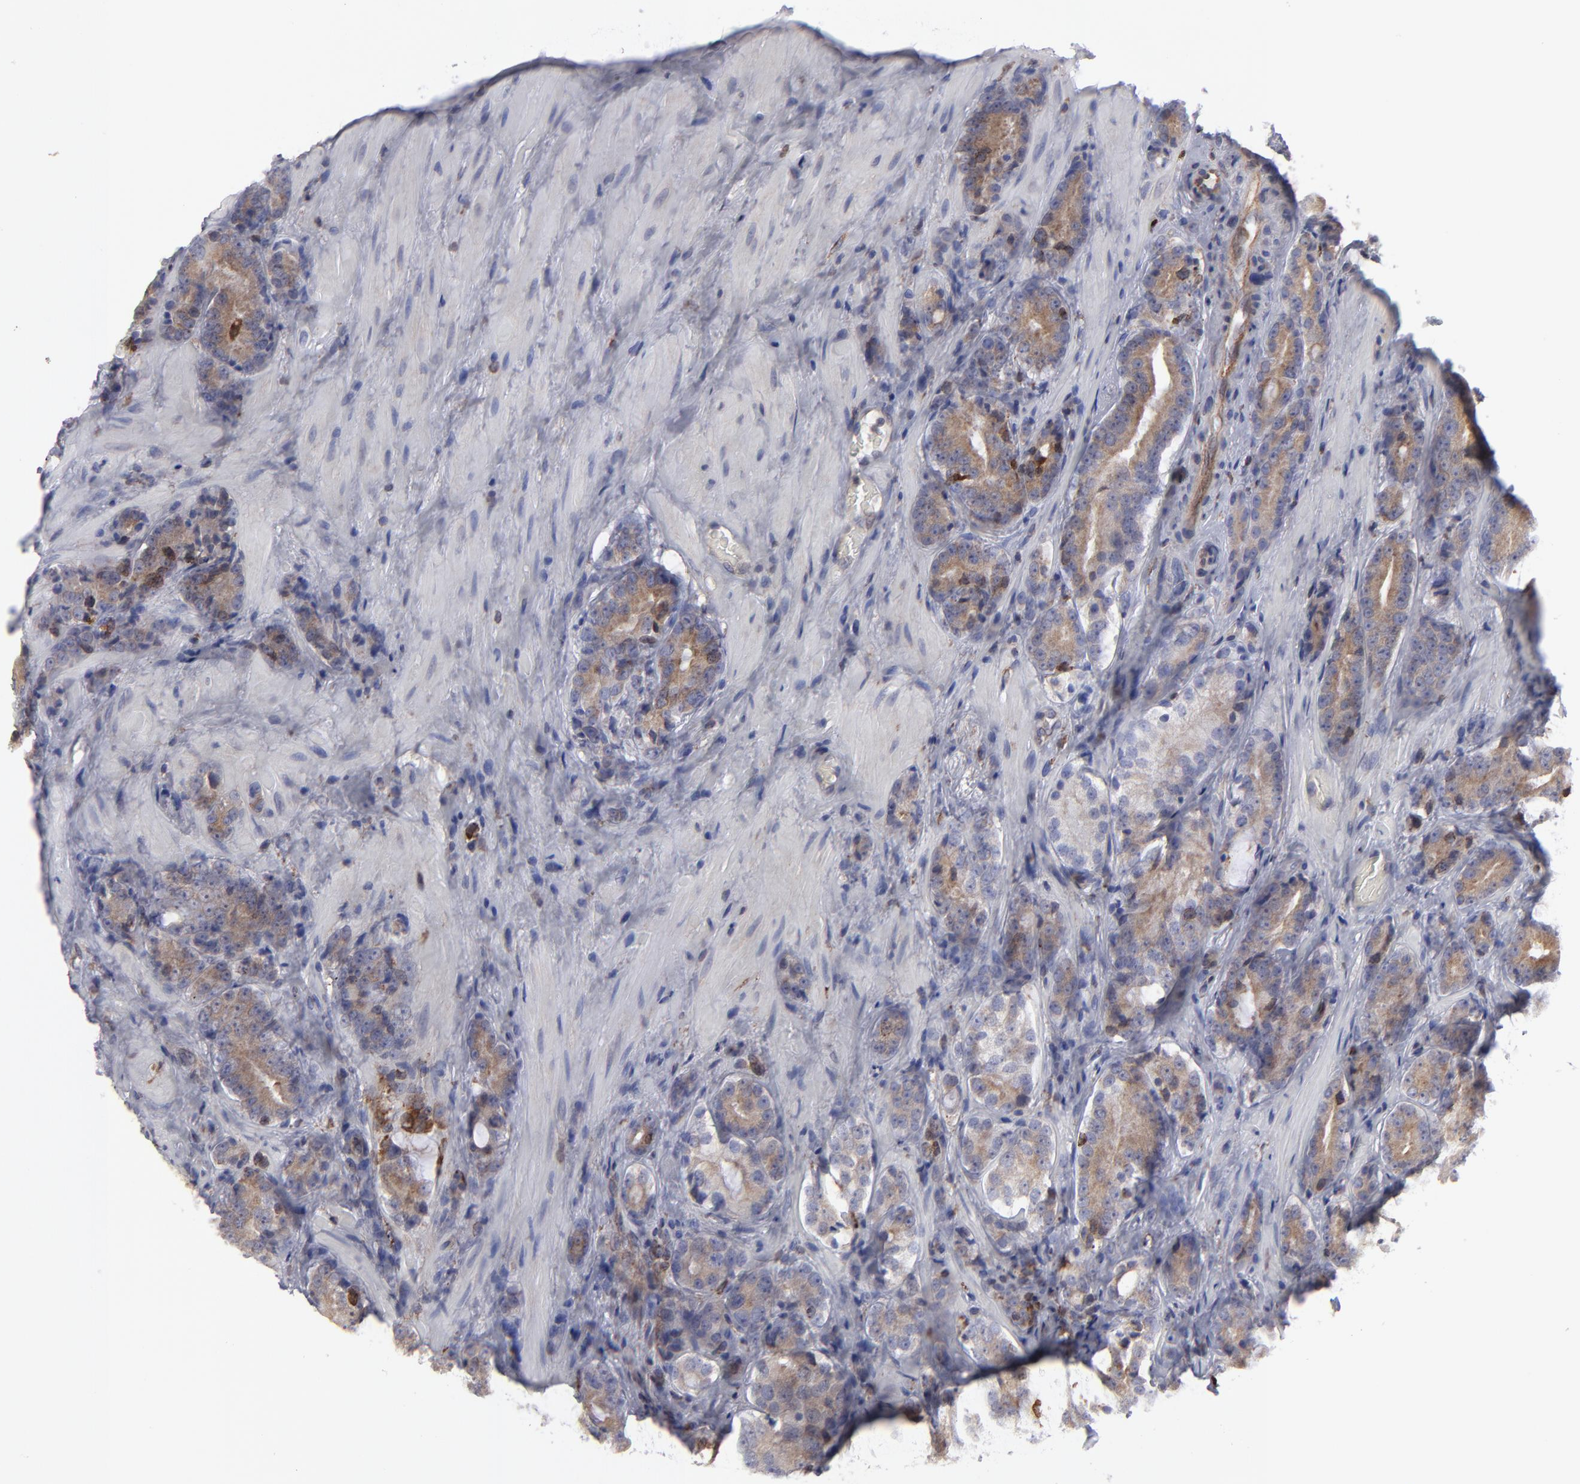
{"staining": {"intensity": "moderate", "quantity": ">75%", "location": "cytoplasmic/membranous"}, "tissue": "prostate cancer", "cell_type": "Tumor cells", "image_type": "cancer", "snomed": [{"axis": "morphology", "description": "Adenocarcinoma, High grade"}, {"axis": "topography", "description": "Prostate"}], "caption": "High-grade adenocarcinoma (prostate) stained with DAB IHC reveals medium levels of moderate cytoplasmic/membranous staining in approximately >75% of tumor cells.", "gene": "TMX1", "patient": {"sex": "male", "age": 70}}